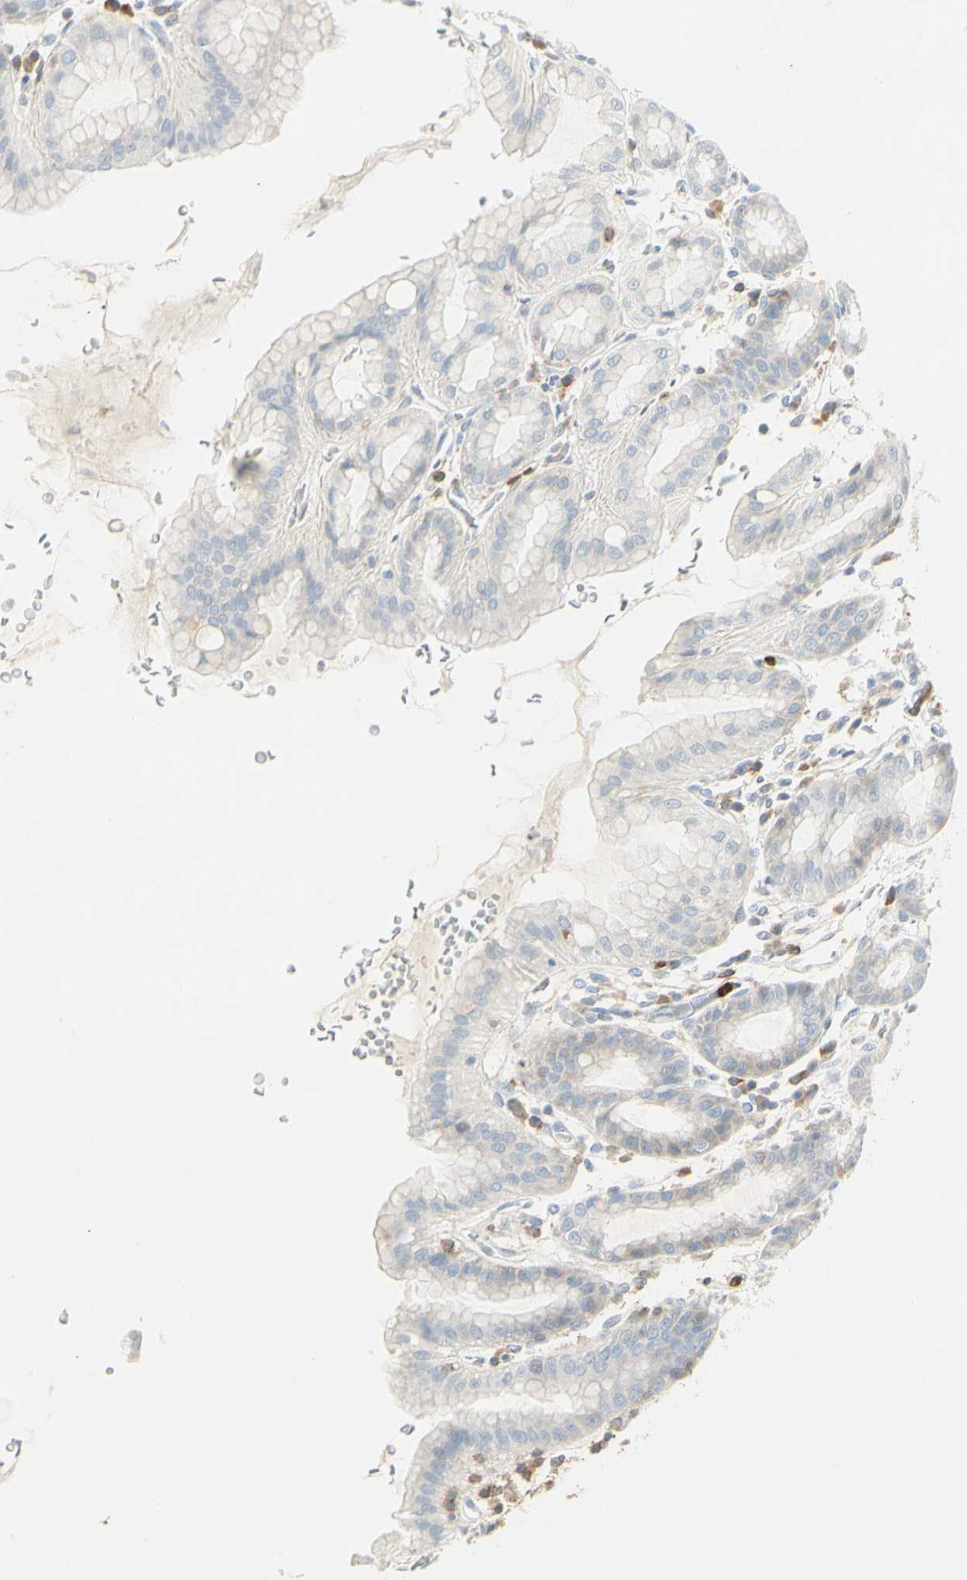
{"staining": {"intensity": "negative", "quantity": "none", "location": "none"}, "tissue": "stomach", "cell_type": "Glandular cells", "image_type": "normal", "snomed": [{"axis": "morphology", "description": "Normal tissue, NOS"}, {"axis": "topography", "description": "Stomach, upper"}], "caption": "Glandular cells show no significant positivity in unremarkable stomach. (Stains: DAB immunohistochemistry (IHC) with hematoxylin counter stain, Microscopy: brightfield microscopy at high magnification).", "gene": "ITGB2", "patient": {"sex": "male", "age": 68}}